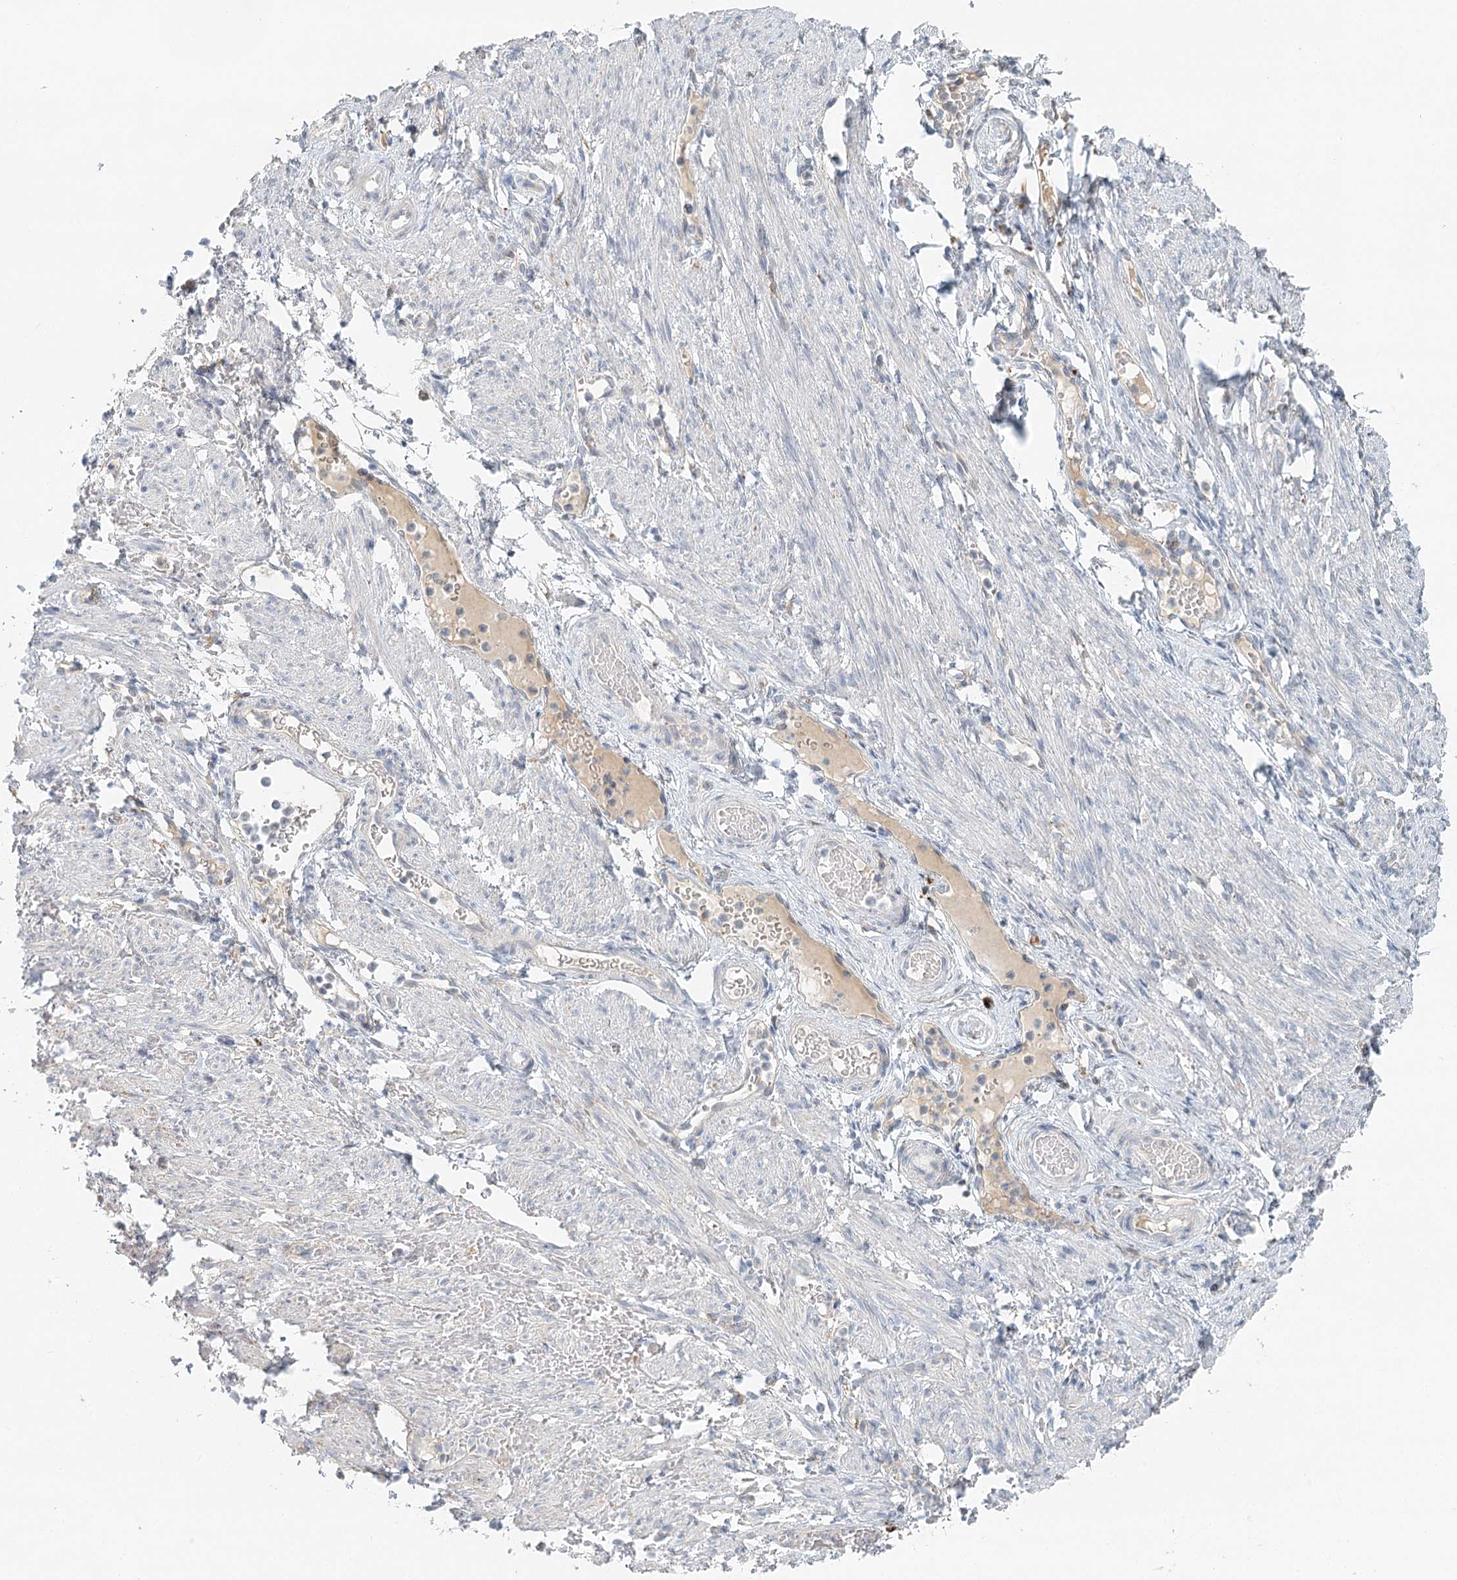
{"staining": {"intensity": "weak", "quantity": ">75%", "location": "cytoplasmic/membranous"}, "tissue": "adipose tissue", "cell_type": "Adipocytes", "image_type": "normal", "snomed": [{"axis": "morphology", "description": "Normal tissue, NOS"}, {"axis": "topography", "description": "Smooth muscle"}, {"axis": "topography", "description": "Peripheral nerve tissue"}], "caption": "Adipose tissue stained with DAB immunohistochemistry displays low levels of weak cytoplasmic/membranous positivity in about >75% of adipocytes.", "gene": "VSIG1", "patient": {"sex": "female", "age": 39}}